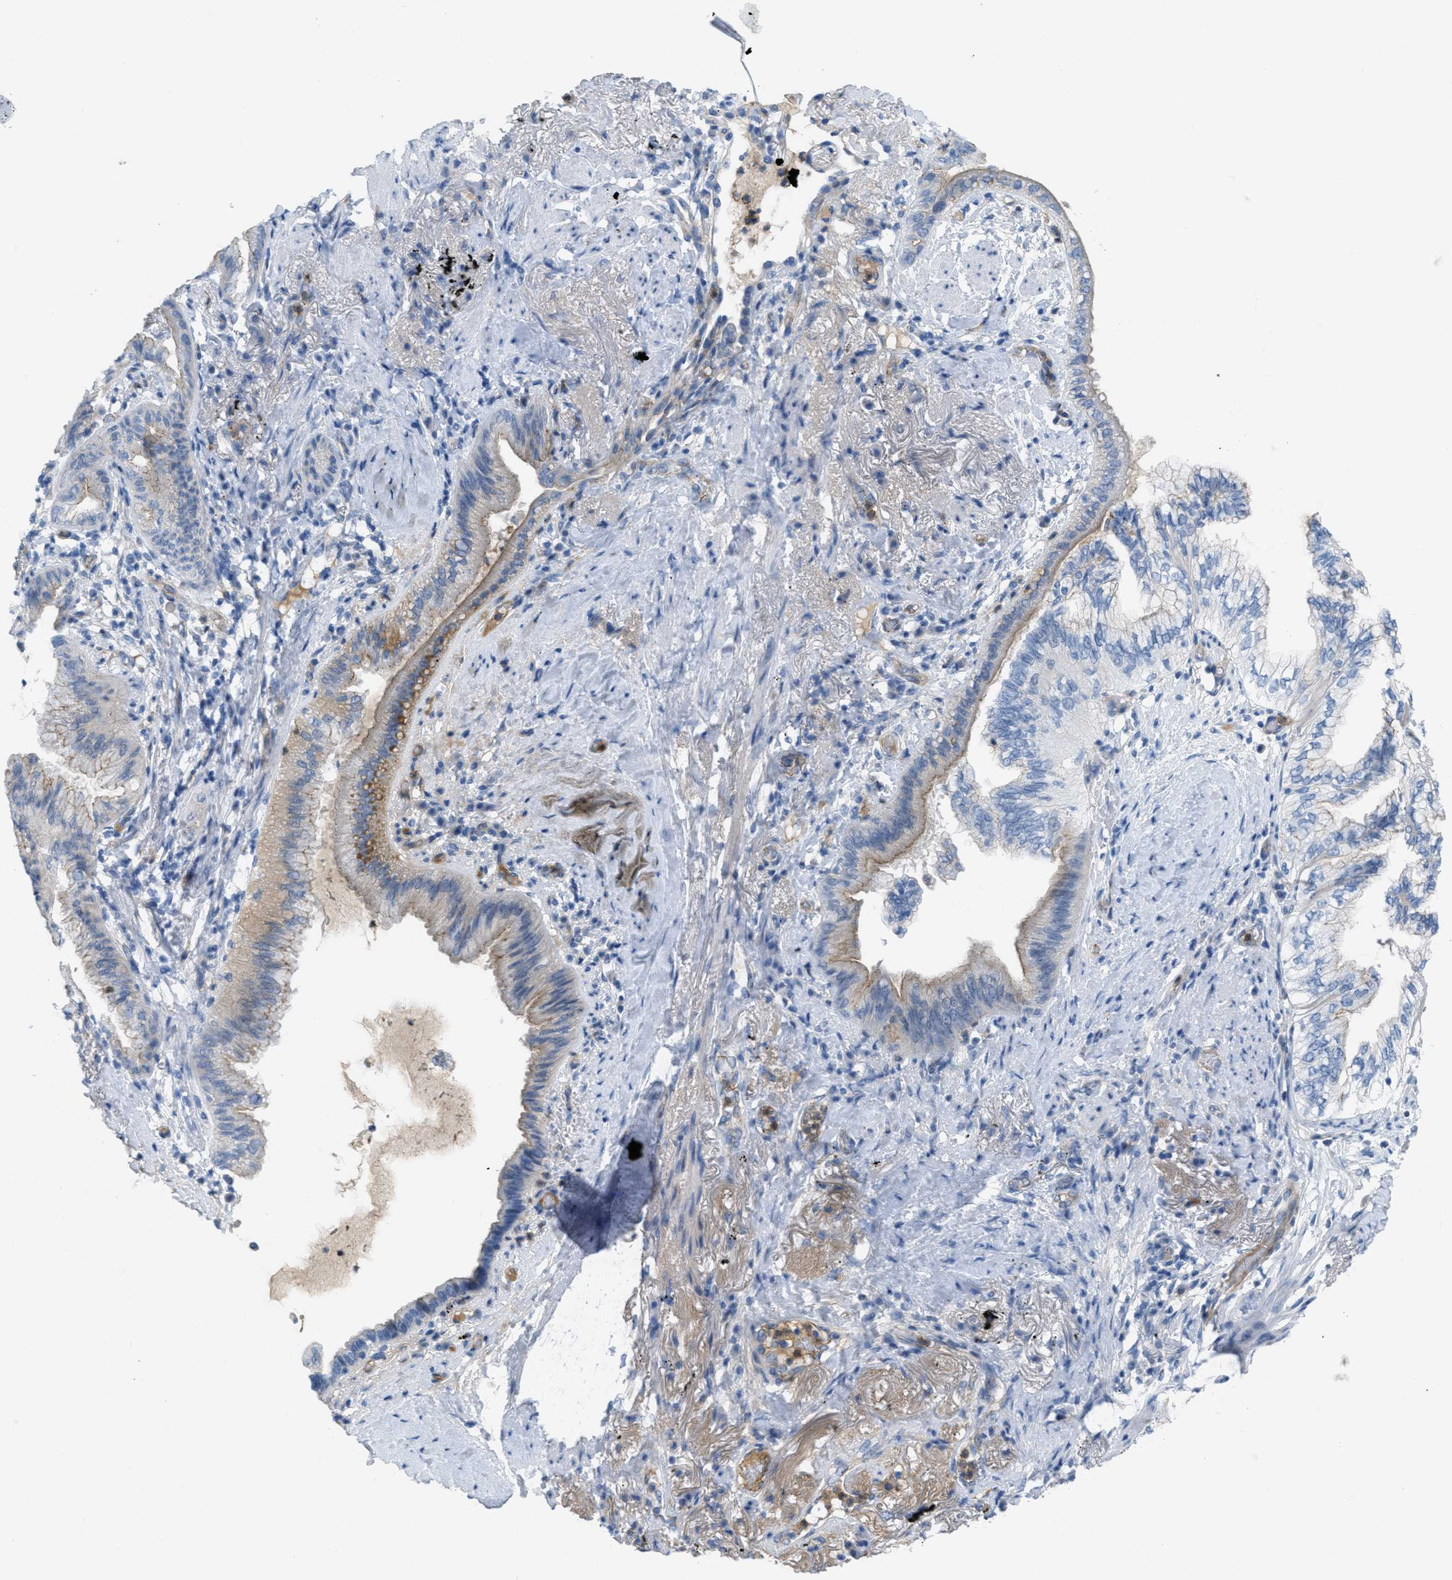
{"staining": {"intensity": "weak", "quantity": "25%-75%", "location": "cytoplasmic/membranous"}, "tissue": "lung cancer", "cell_type": "Tumor cells", "image_type": "cancer", "snomed": [{"axis": "morphology", "description": "Normal tissue, NOS"}, {"axis": "morphology", "description": "Adenocarcinoma, NOS"}, {"axis": "topography", "description": "Bronchus"}, {"axis": "topography", "description": "Lung"}], "caption": "There is low levels of weak cytoplasmic/membranous positivity in tumor cells of lung cancer, as demonstrated by immunohistochemical staining (brown color).", "gene": "CRB3", "patient": {"sex": "female", "age": 70}}